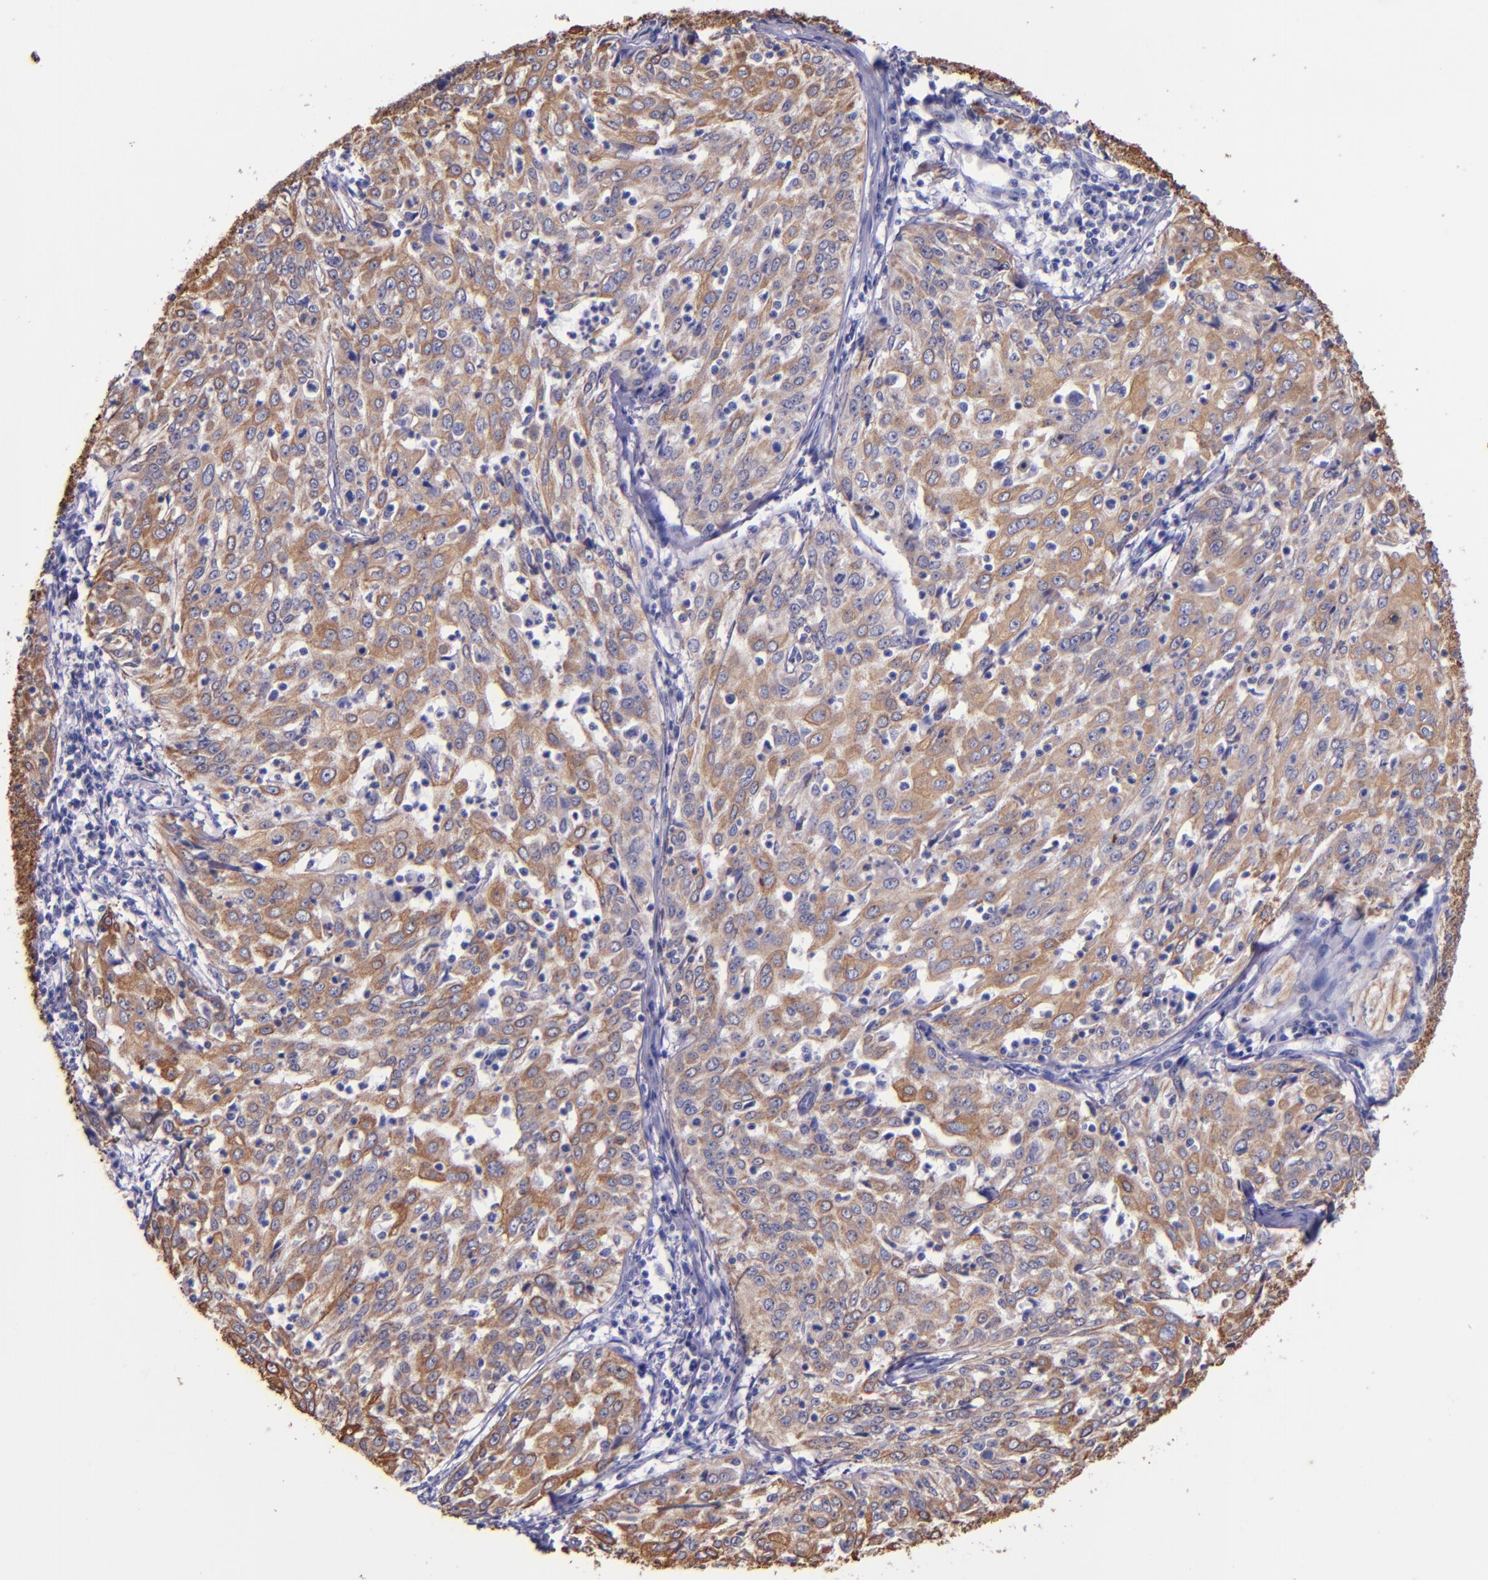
{"staining": {"intensity": "moderate", "quantity": ">75%", "location": "cytoplasmic/membranous"}, "tissue": "cervical cancer", "cell_type": "Tumor cells", "image_type": "cancer", "snomed": [{"axis": "morphology", "description": "Squamous cell carcinoma, NOS"}, {"axis": "topography", "description": "Cervix"}], "caption": "Tumor cells display medium levels of moderate cytoplasmic/membranous expression in about >75% of cells in squamous cell carcinoma (cervical).", "gene": "KRT4", "patient": {"sex": "female", "age": 39}}